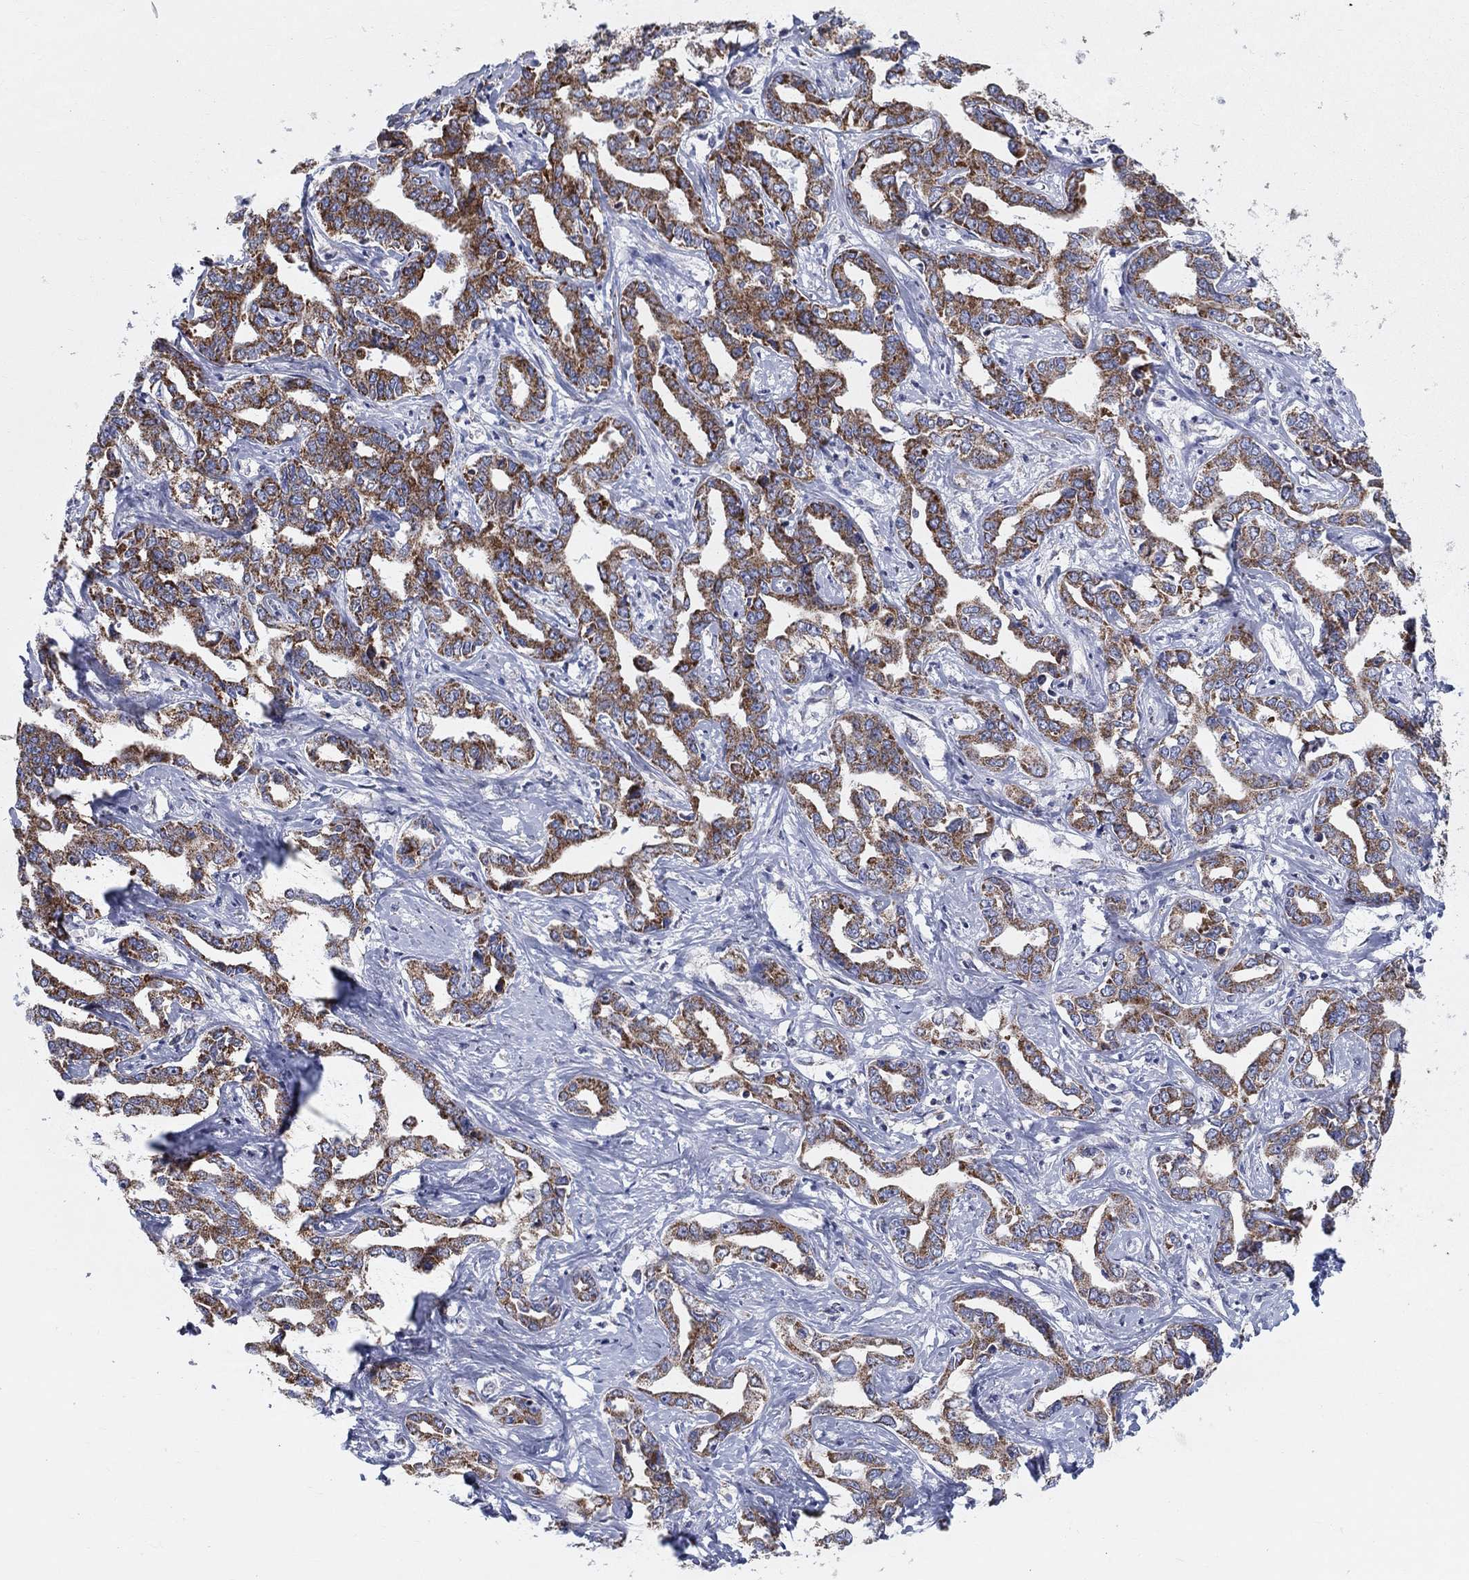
{"staining": {"intensity": "strong", "quantity": ">75%", "location": "cytoplasmic/membranous"}, "tissue": "liver cancer", "cell_type": "Tumor cells", "image_type": "cancer", "snomed": [{"axis": "morphology", "description": "Cholangiocarcinoma"}, {"axis": "topography", "description": "Liver"}], "caption": "The immunohistochemical stain highlights strong cytoplasmic/membranous expression in tumor cells of cholangiocarcinoma (liver) tissue.", "gene": "KISS1R", "patient": {"sex": "male", "age": 59}}